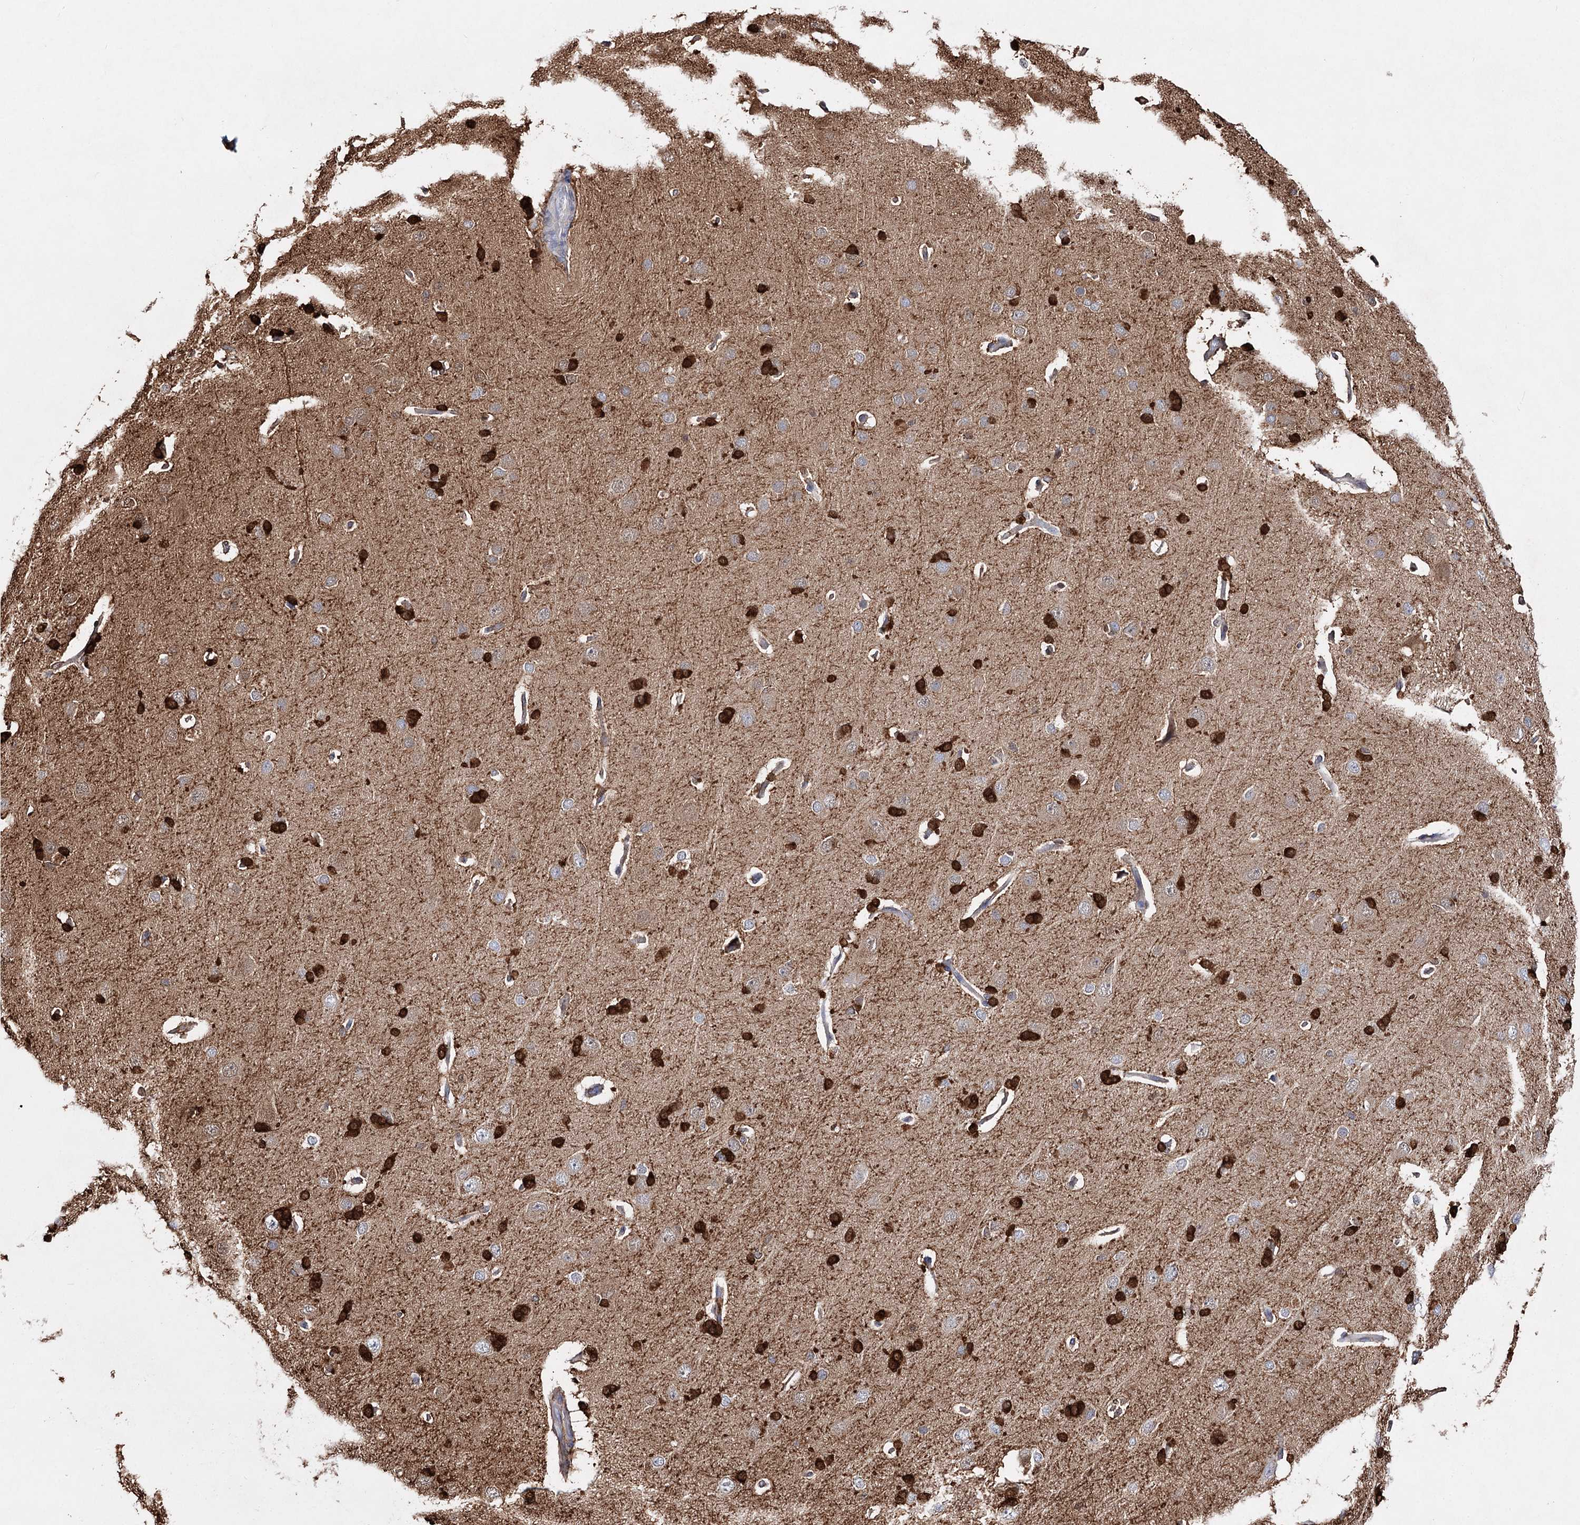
{"staining": {"intensity": "moderate", "quantity": "25%-75%", "location": "cytoplasmic/membranous,nuclear"}, "tissue": "cerebral cortex", "cell_type": "Endothelial cells", "image_type": "normal", "snomed": [{"axis": "morphology", "description": "Normal tissue, NOS"}, {"axis": "topography", "description": "Cerebral cortex"}], "caption": "A brown stain shows moderate cytoplasmic/membranous,nuclear positivity of a protein in endothelial cells of normal cerebral cortex.", "gene": "CFAP46", "patient": {"sex": "male", "age": 62}}